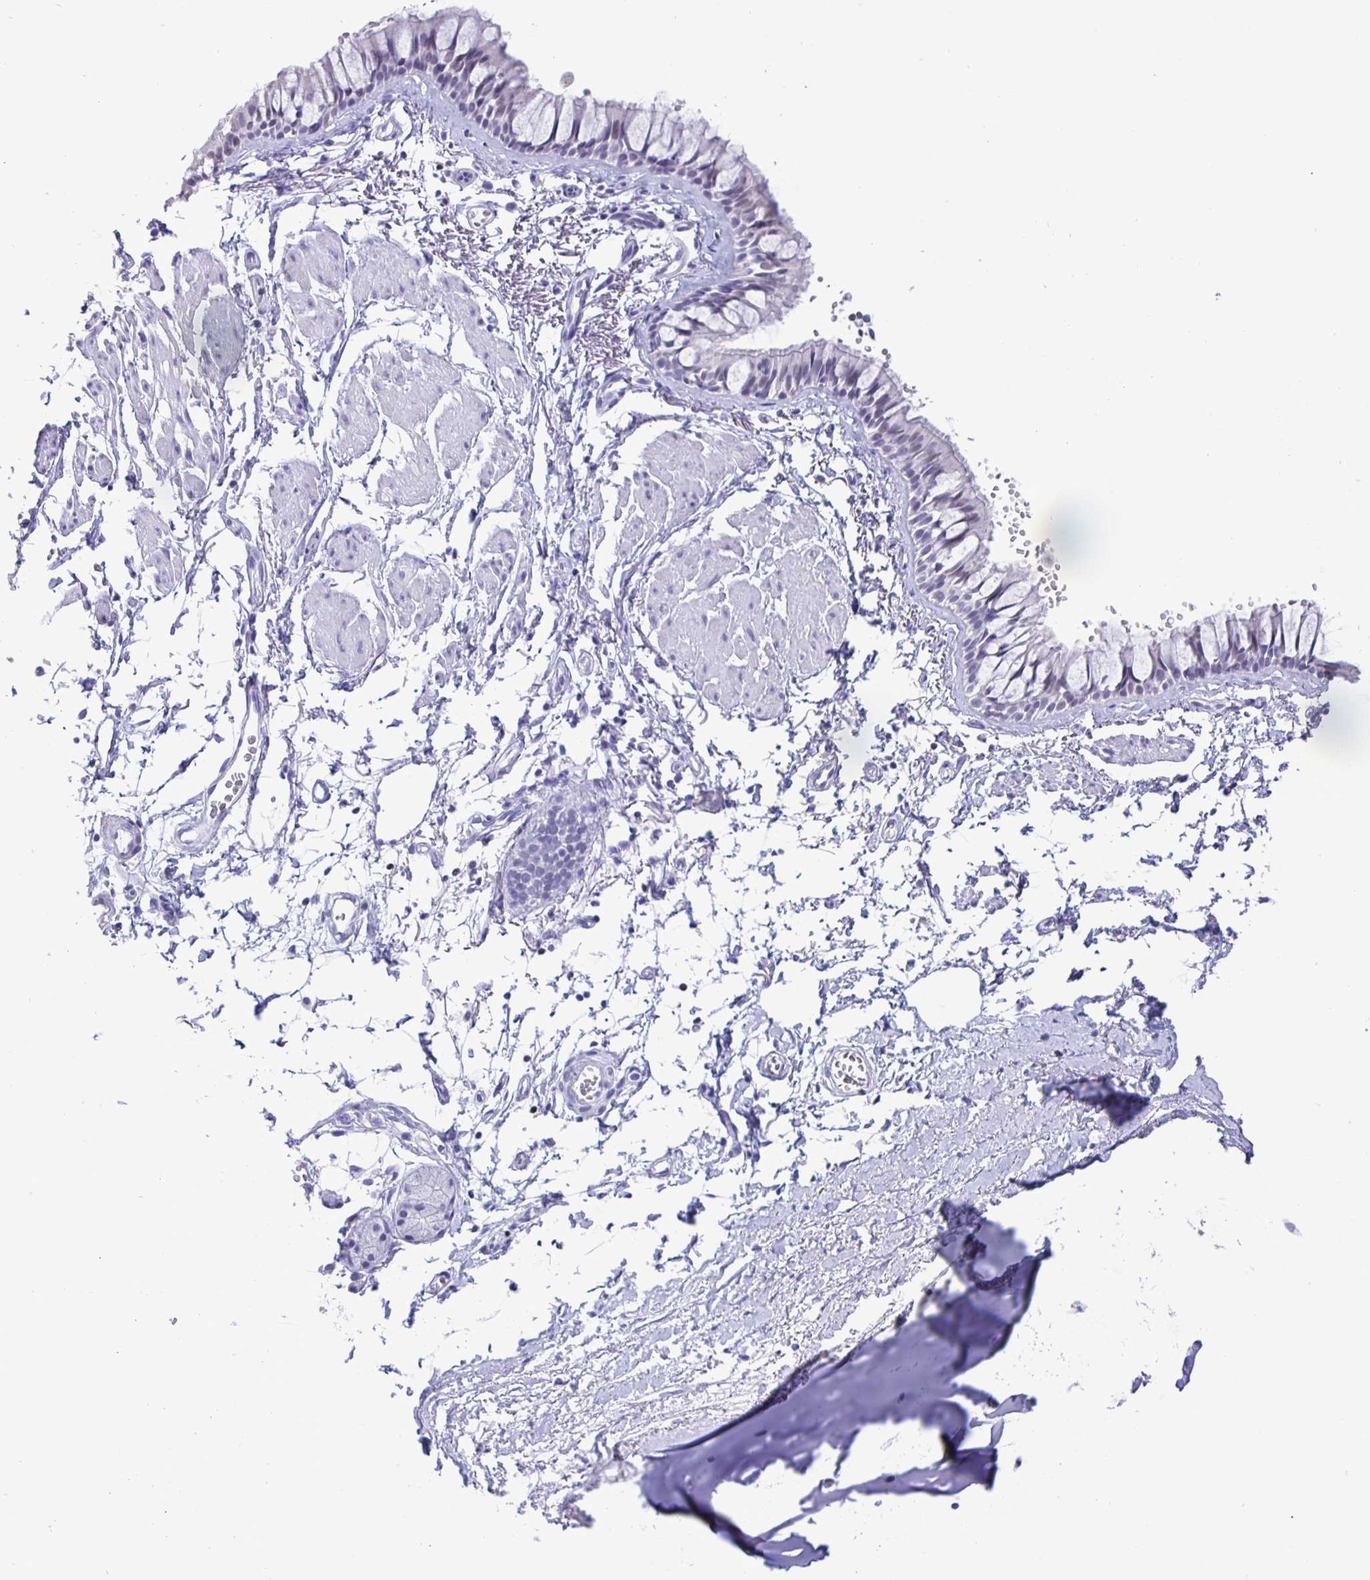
{"staining": {"intensity": "negative", "quantity": "none", "location": "none"}, "tissue": "bronchus", "cell_type": "Respiratory epithelial cells", "image_type": "normal", "snomed": [{"axis": "morphology", "description": "Normal tissue, NOS"}, {"axis": "topography", "description": "Cartilage tissue"}, {"axis": "topography", "description": "Bronchus"}, {"axis": "topography", "description": "Peripheral nerve tissue"}], "caption": "Immunohistochemistry (IHC) photomicrograph of normal bronchus: human bronchus stained with DAB reveals no significant protein expression in respiratory epithelial cells. Brightfield microscopy of immunohistochemistry (IHC) stained with DAB (brown) and hematoxylin (blue), captured at high magnification.", "gene": "SATB2", "patient": {"sex": "female", "age": 59}}